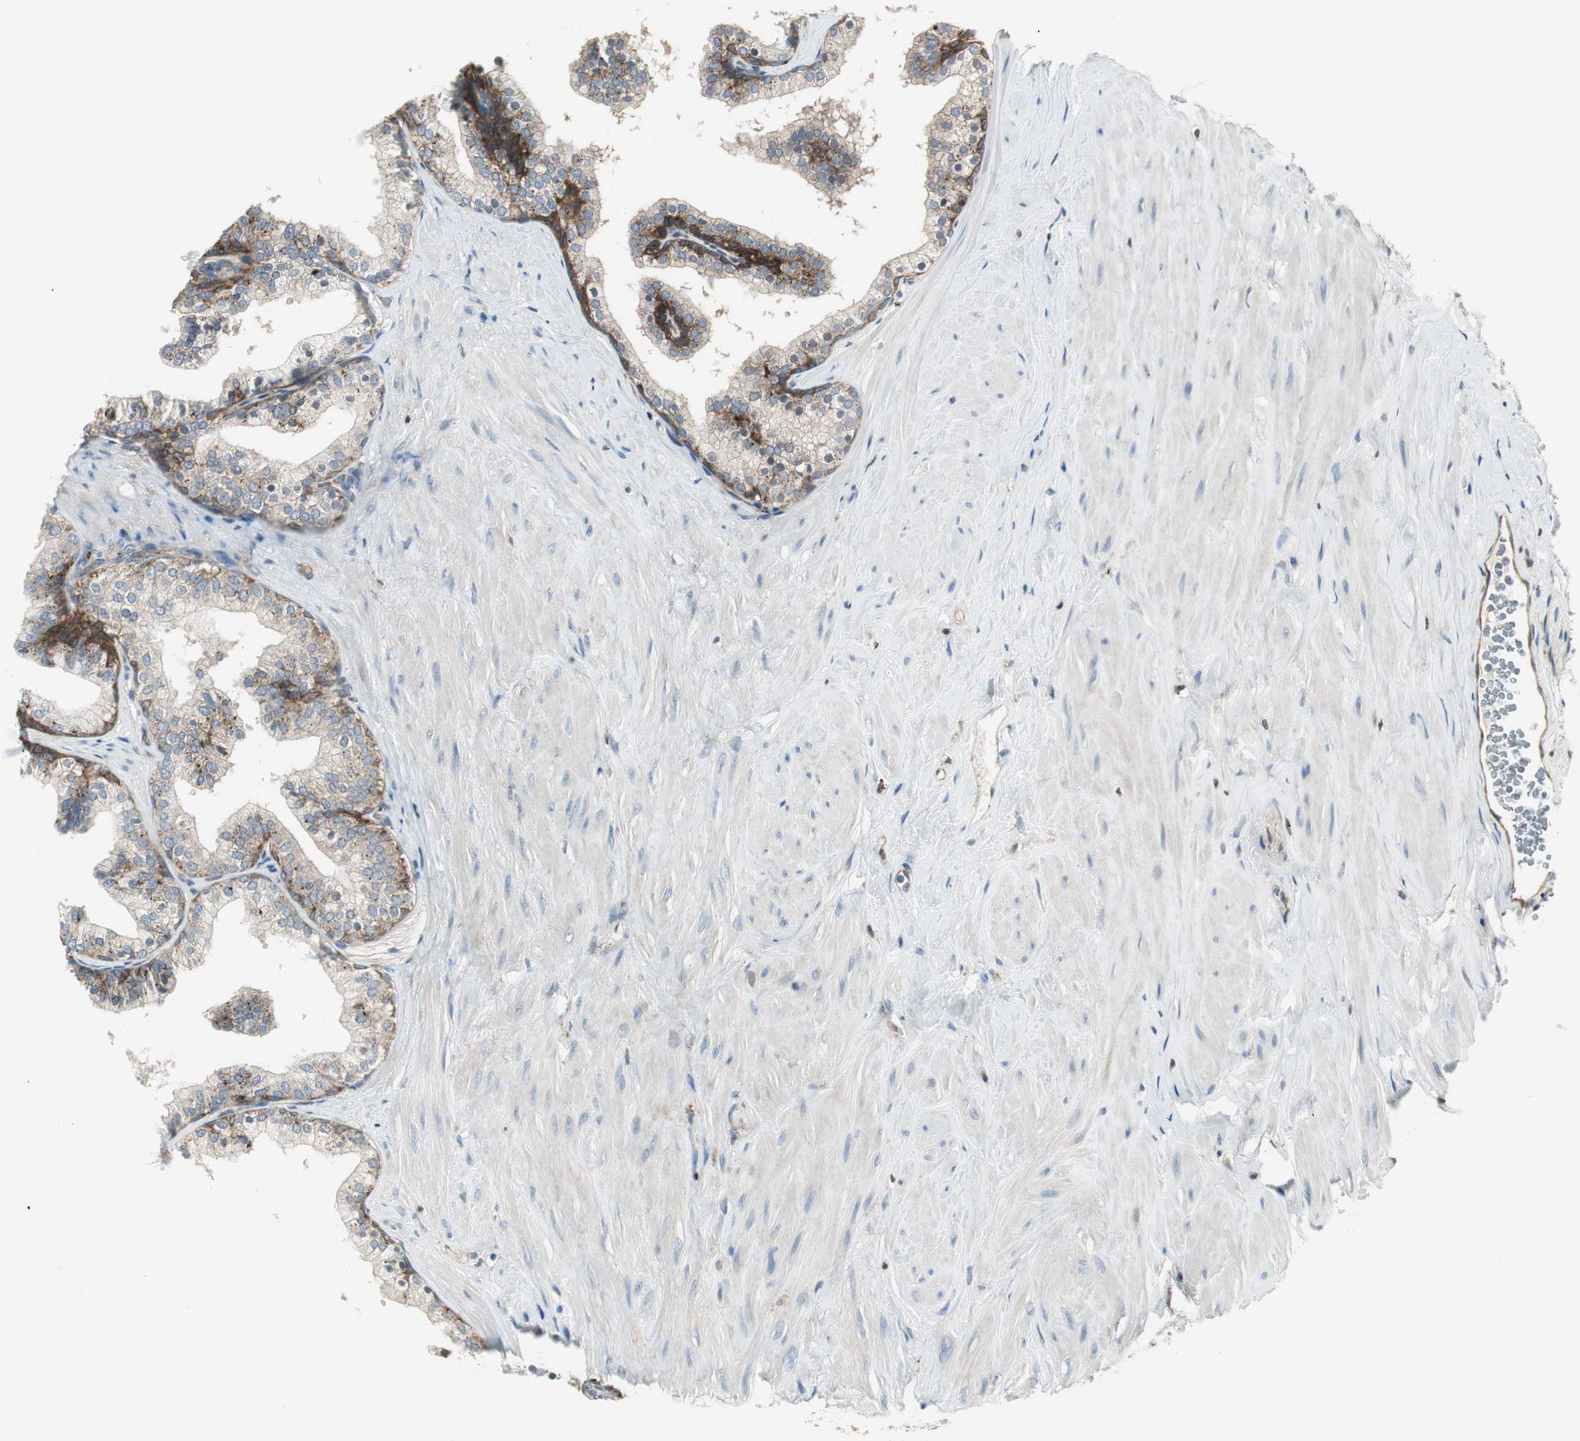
{"staining": {"intensity": "strong", "quantity": "25%-75%", "location": "cytoplasmic/membranous"}, "tissue": "prostate", "cell_type": "Glandular cells", "image_type": "normal", "snomed": [{"axis": "morphology", "description": "Normal tissue, NOS"}, {"axis": "topography", "description": "Prostate"}], "caption": "A high-resolution histopathology image shows immunohistochemistry (IHC) staining of benign prostate, which exhibits strong cytoplasmic/membranous expression in about 25%-75% of glandular cells. The staining was performed using DAB (3,3'-diaminobenzidine) to visualize the protein expression in brown, while the nuclei were stained in blue with hematoxylin (Magnification: 20x).", "gene": "NCK1", "patient": {"sex": "male", "age": 60}}